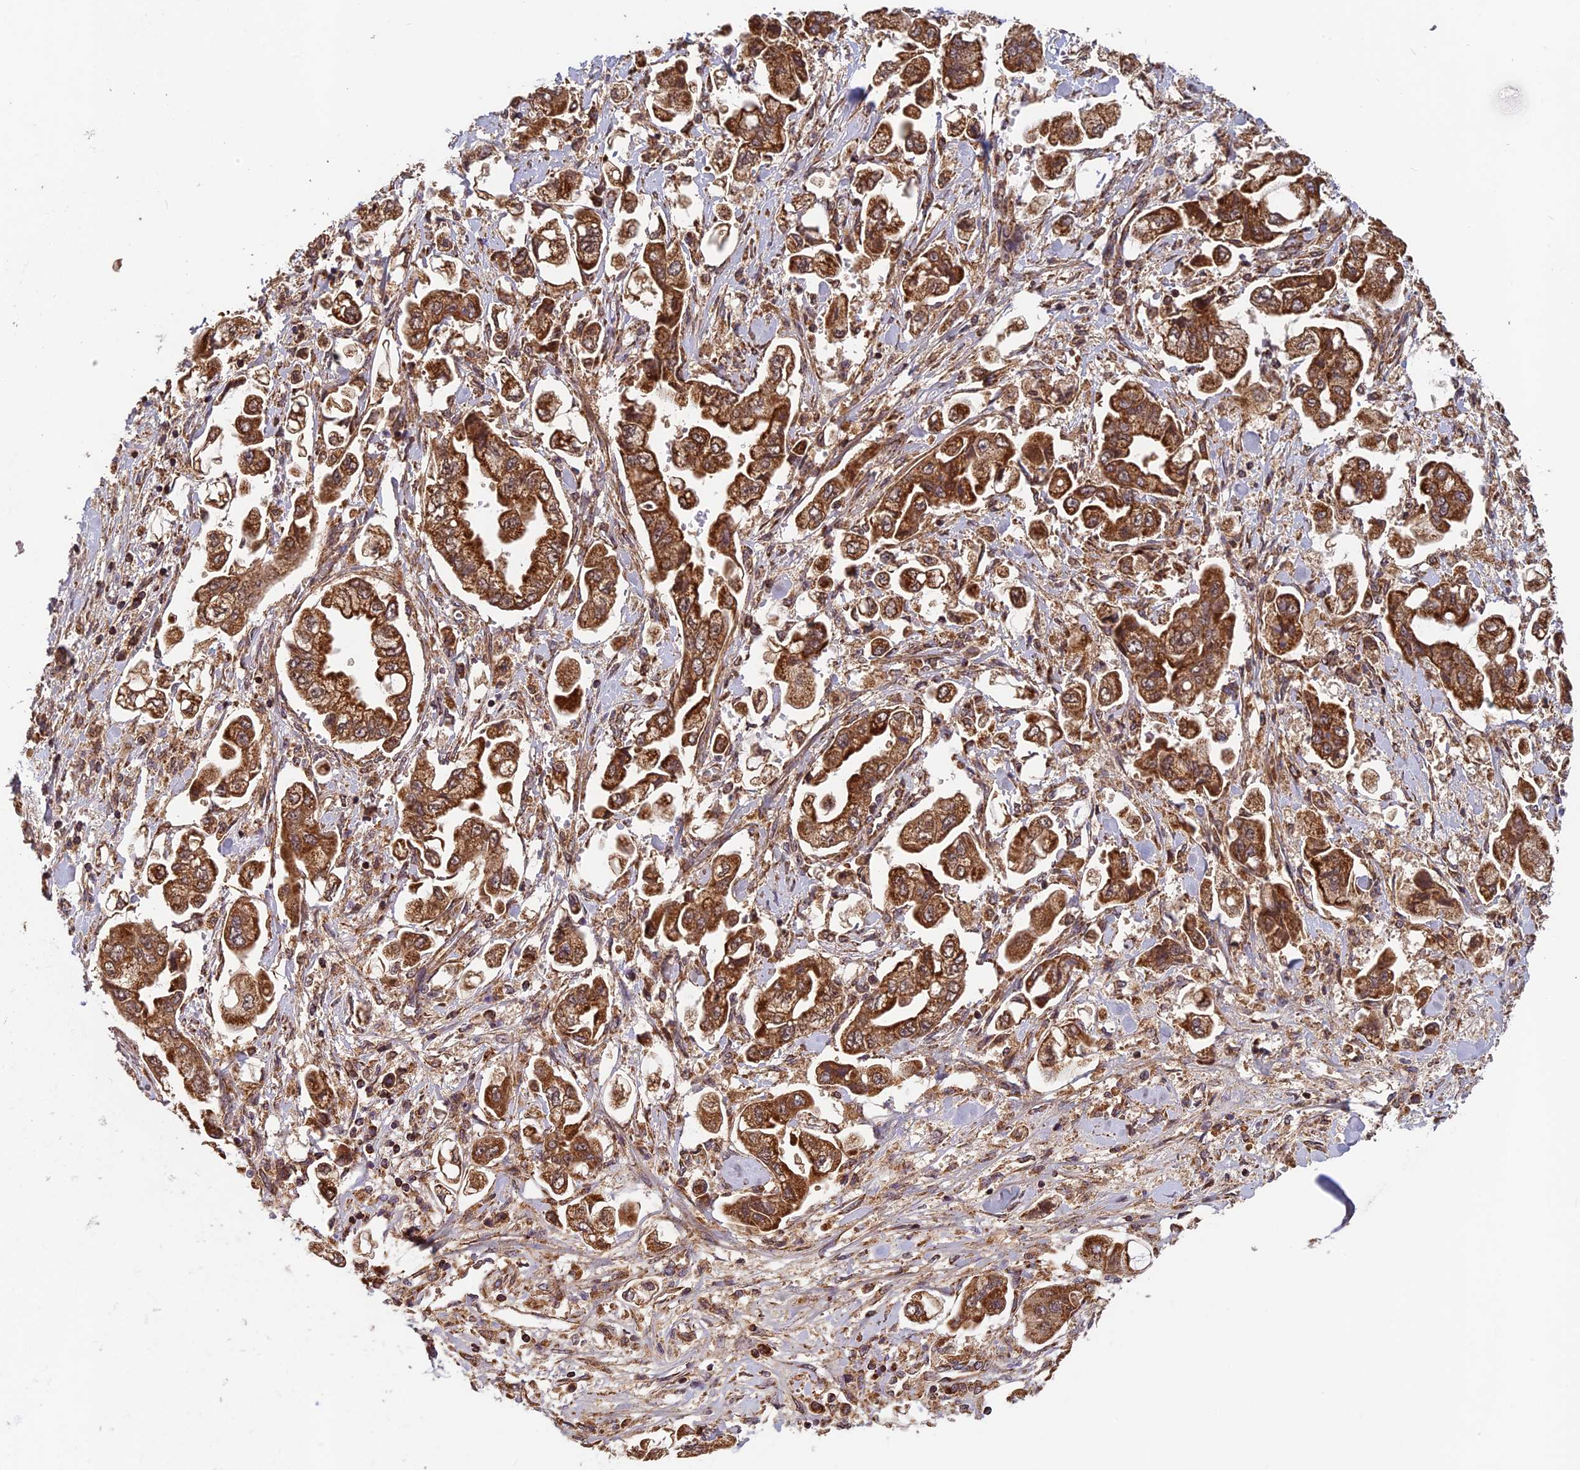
{"staining": {"intensity": "strong", "quantity": ">75%", "location": "cytoplasmic/membranous"}, "tissue": "stomach cancer", "cell_type": "Tumor cells", "image_type": "cancer", "snomed": [{"axis": "morphology", "description": "Adenocarcinoma, NOS"}, {"axis": "topography", "description": "Stomach"}], "caption": "Tumor cells display high levels of strong cytoplasmic/membranous expression in about >75% of cells in human stomach cancer.", "gene": "CCDC15", "patient": {"sex": "male", "age": 62}}